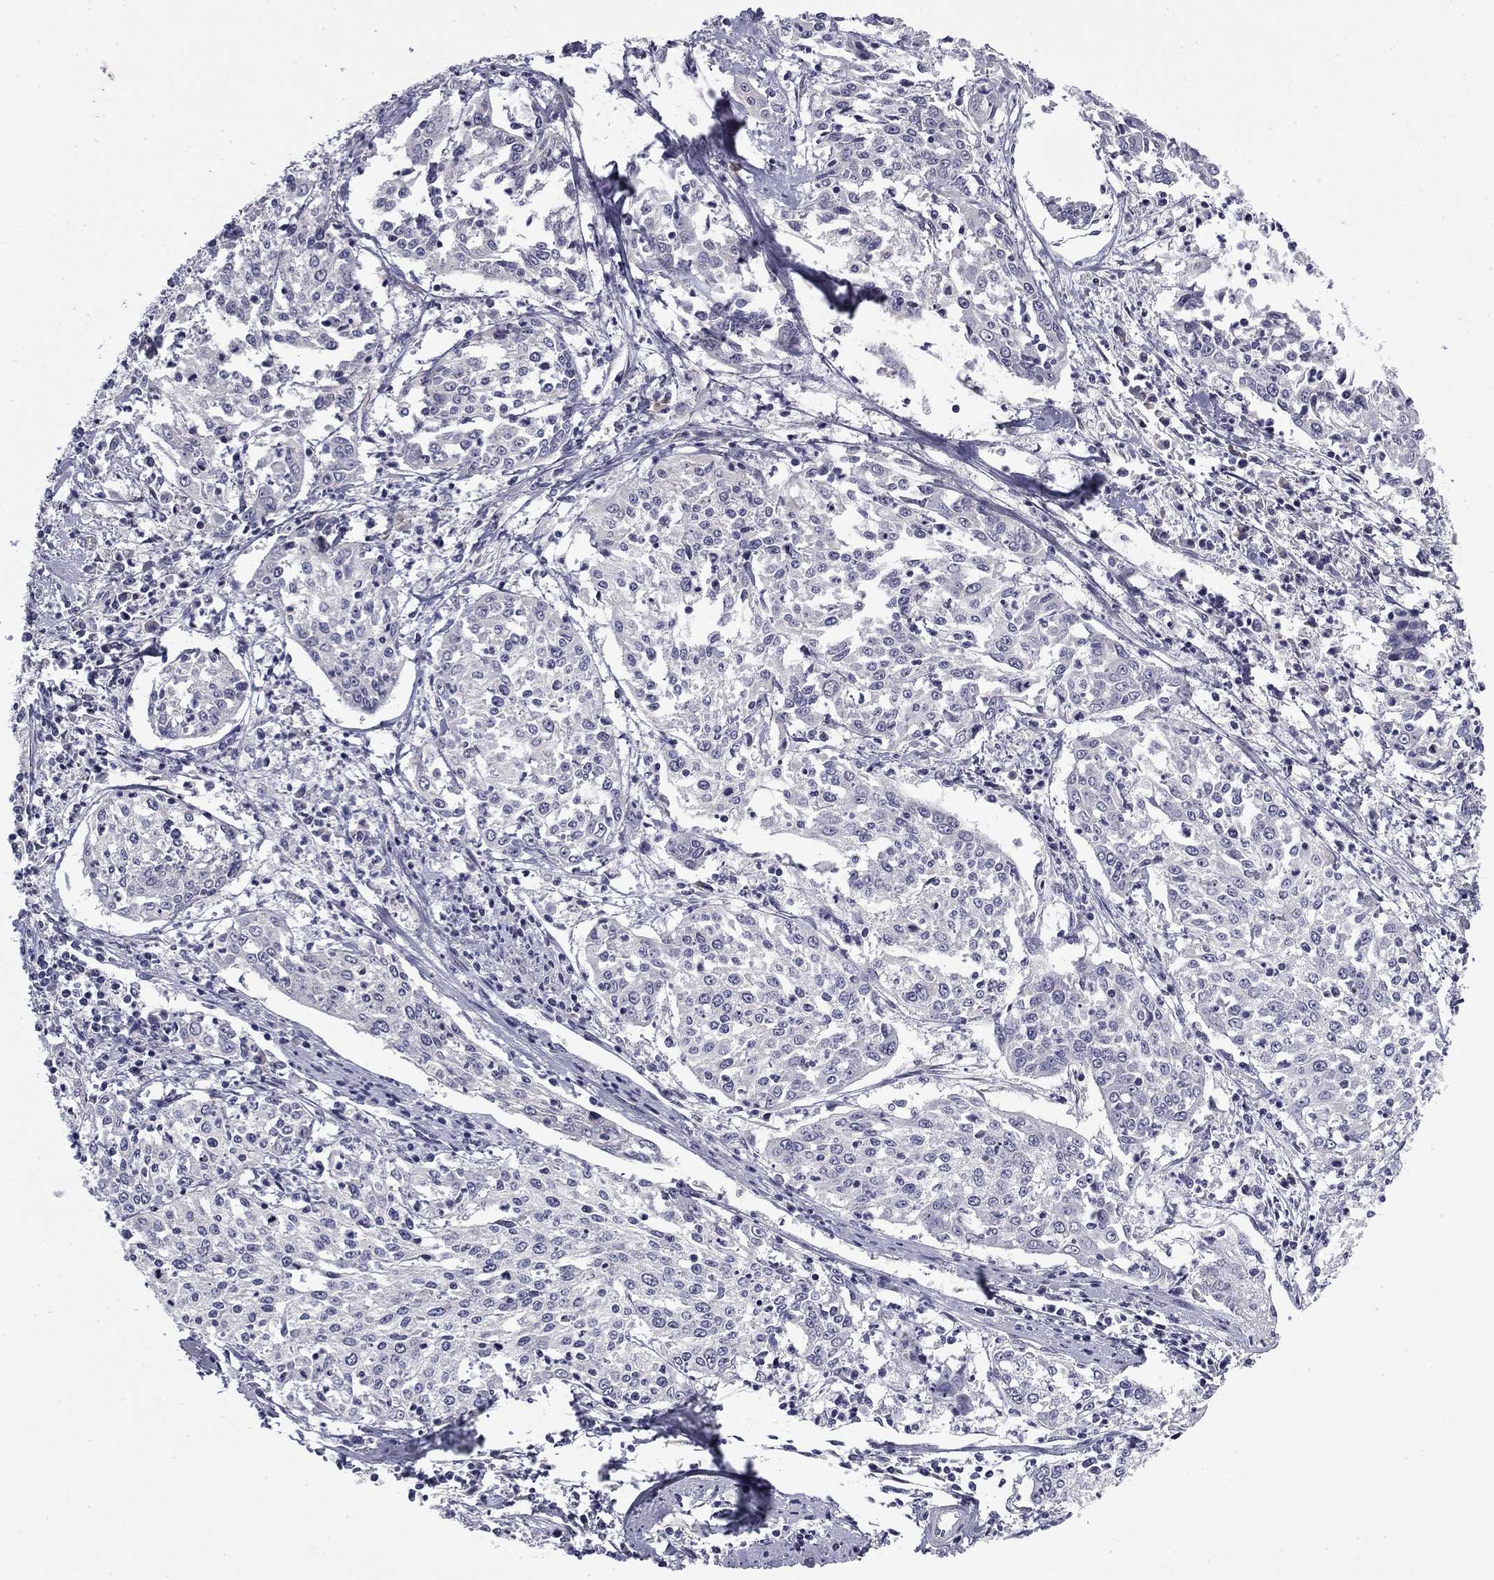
{"staining": {"intensity": "negative", "quantity": "none", "location": "none"}, "tissue": "cervical cancer", "cell_type": "Tumor cells", "image_type": "cancer", "snomed": [{"axis": "morphology", "description": "Squamous cell carcinoma, NOS"}, {"axis": "topography", "description": "Cervix"}], "caption": "Immunohistochemical staining of human squamous cell carcinoma (cervical) shows no significant positivity in tumor cells. Nuclei are stained in blue.", "gene": "PRRT2", "patient": {"sex": "female", "age": 41}}